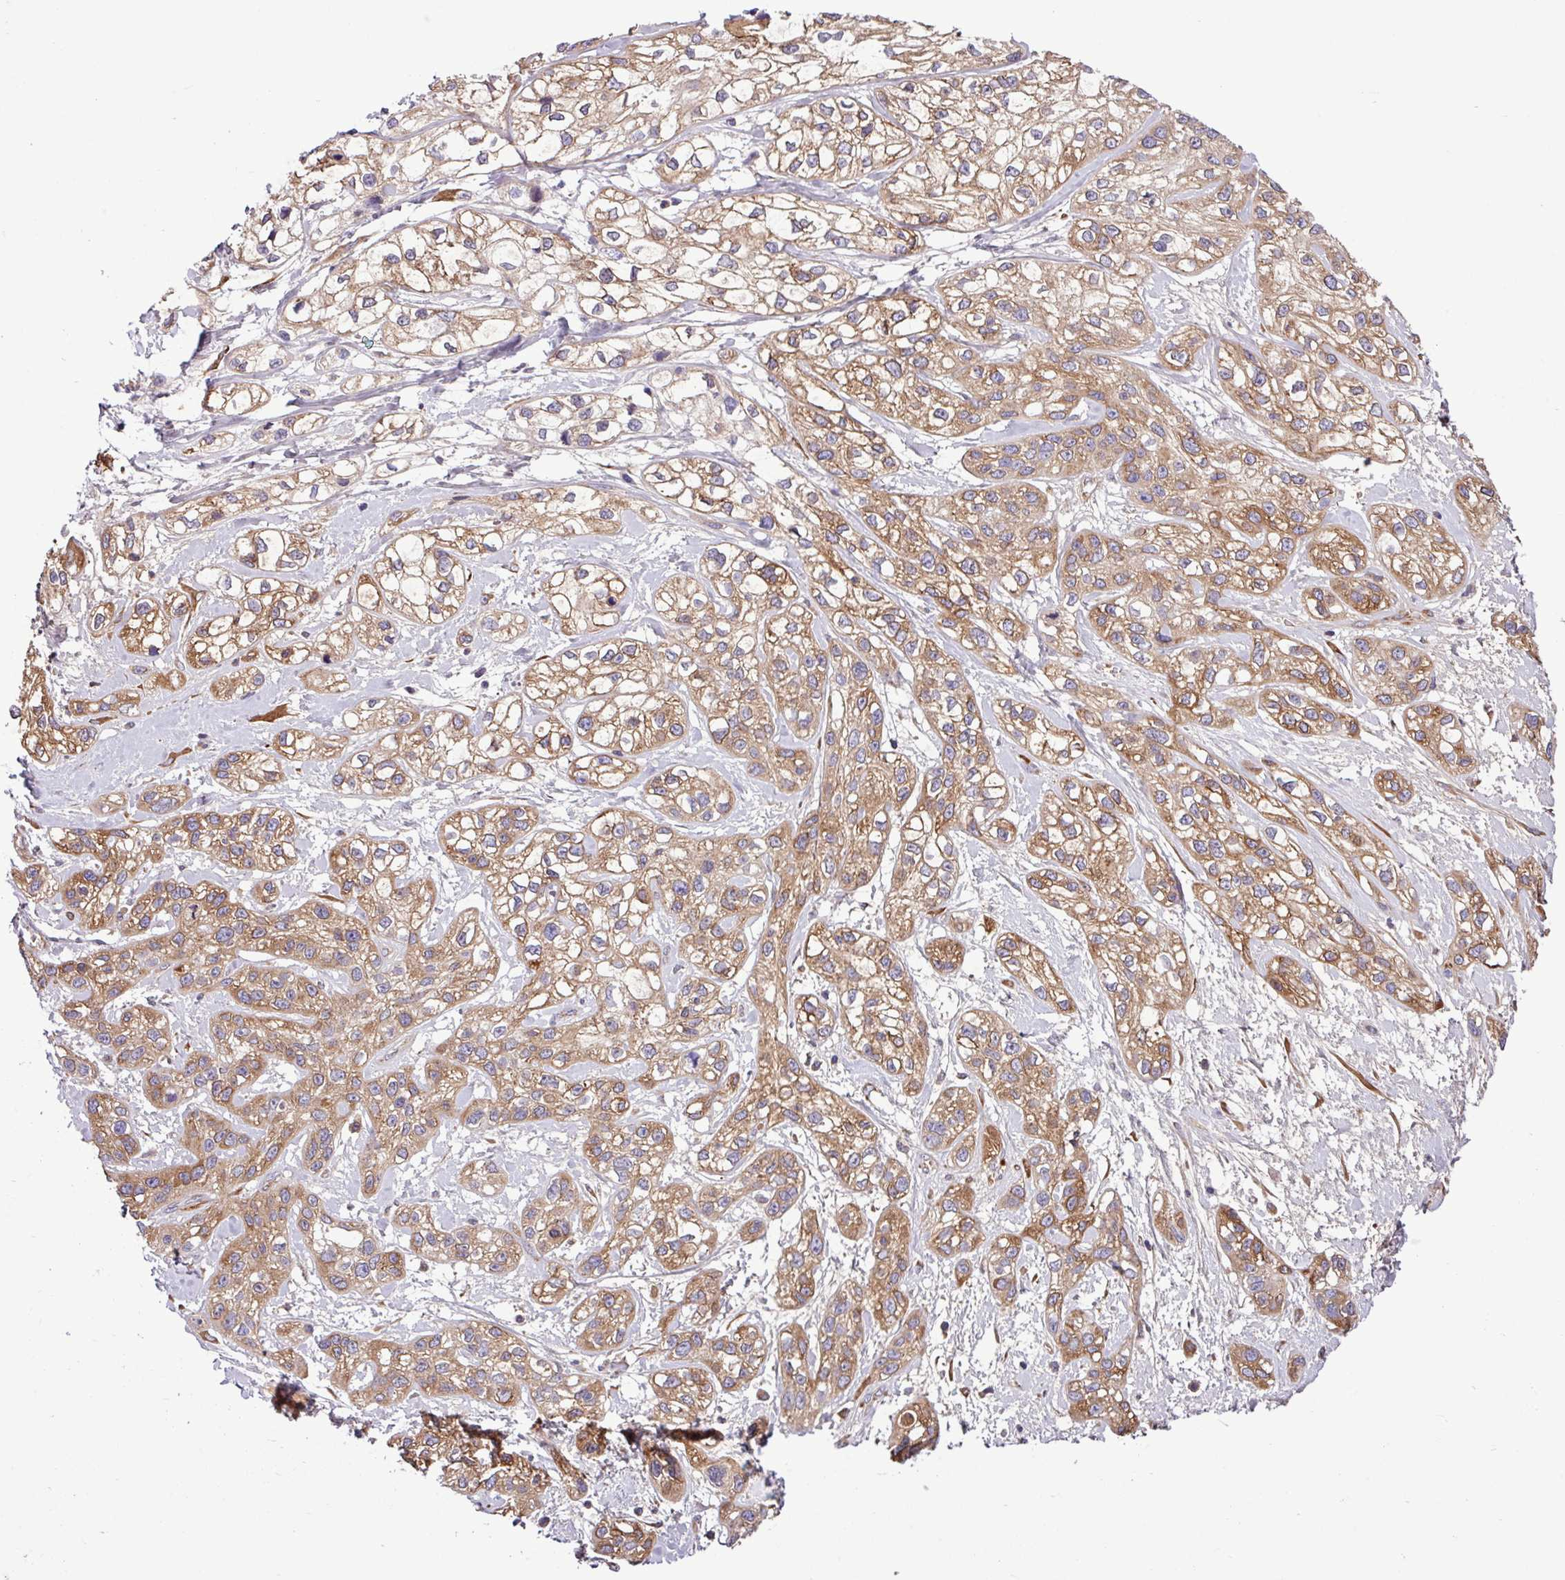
{"staining": {"intensity": "moderate", "quantity": ">75%", "location": "cytoplasmic/membranous"}, "tissue": "skin cancer", "cell_type": "Tumor cells", "image_type": "cancer", "snomed": [{"axis": "morphology", "description": "Squamous cell carcinoma, NOS"}, {"axis": "topography", "description": "Skin"}], "caption": "Protein analysis of skin cancer tissue exhibits moderate cytoplasmic/membranous expression in about >75% of tumor cells. The staining was performed using DAB (3,3'-diaminobenzidine), with brown indicating positive protein expression. Nuclei are stained blue with hematoxylin.", "gene": "CWH43", "patient": {"sex": "male", "age": 82}}